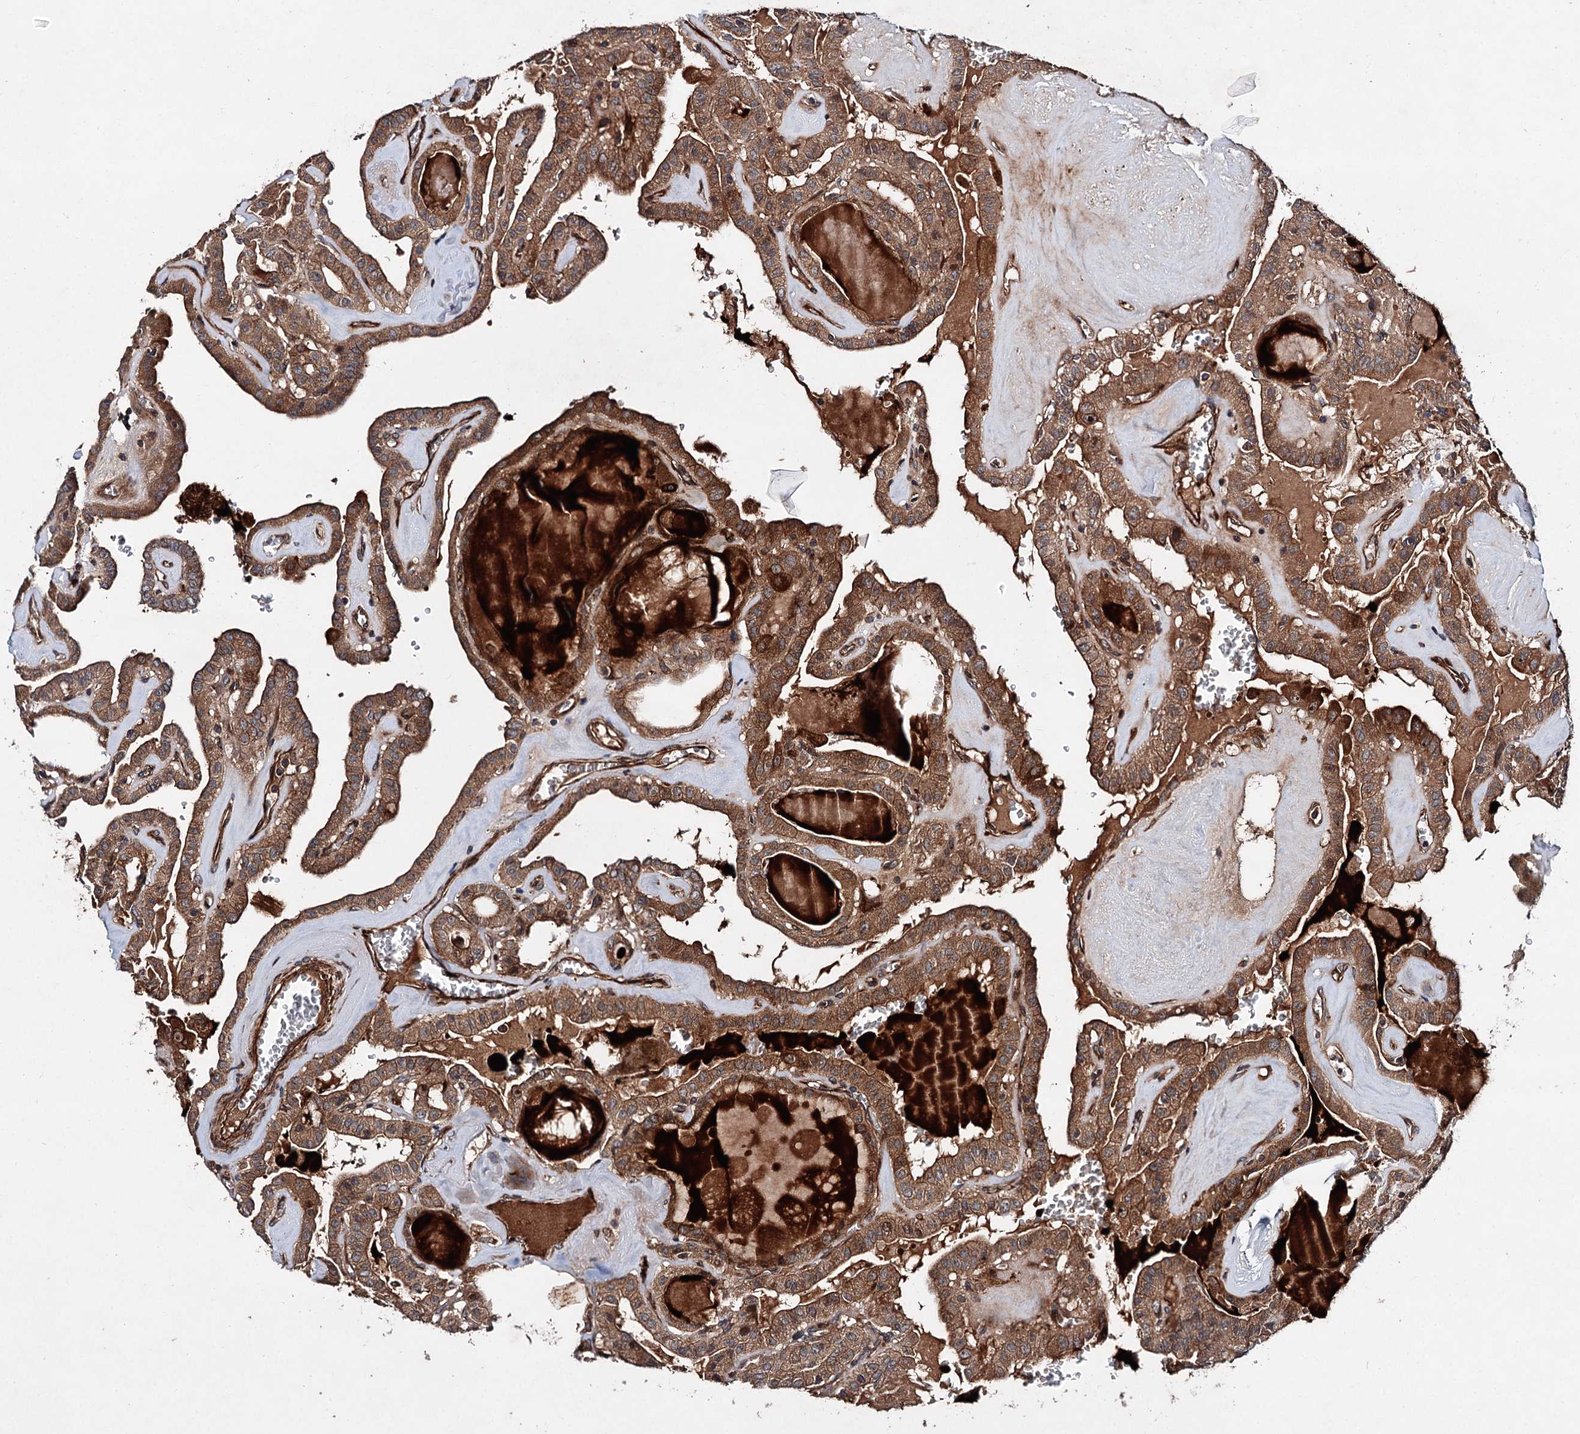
{"staining": {"intensity": "moderate", "quantity": ">75%", "location": "cytoplasmic/membranous"}, "tissue": "thyroid cancer", "cell_type": "Tumor cells", "image_type": "cancer", "snomed": [{"axis": "morphology", "description": "Papillary adenocarcinoma, NOS"}, {"axis": "topography", "description": "Thyroid gland"}], "caption": "IHC histopathology image of neoplastic tissue: thyroid cancer stained using IHC exhibits medium levels of moderate protein expression localized specifically in the cytoplasmic/membranous of tumor cells, appearing as a cytoplasmic/membranous brown color.", "gene": "ADGRG4", "patient": {"sex": "male", "age": 52}}